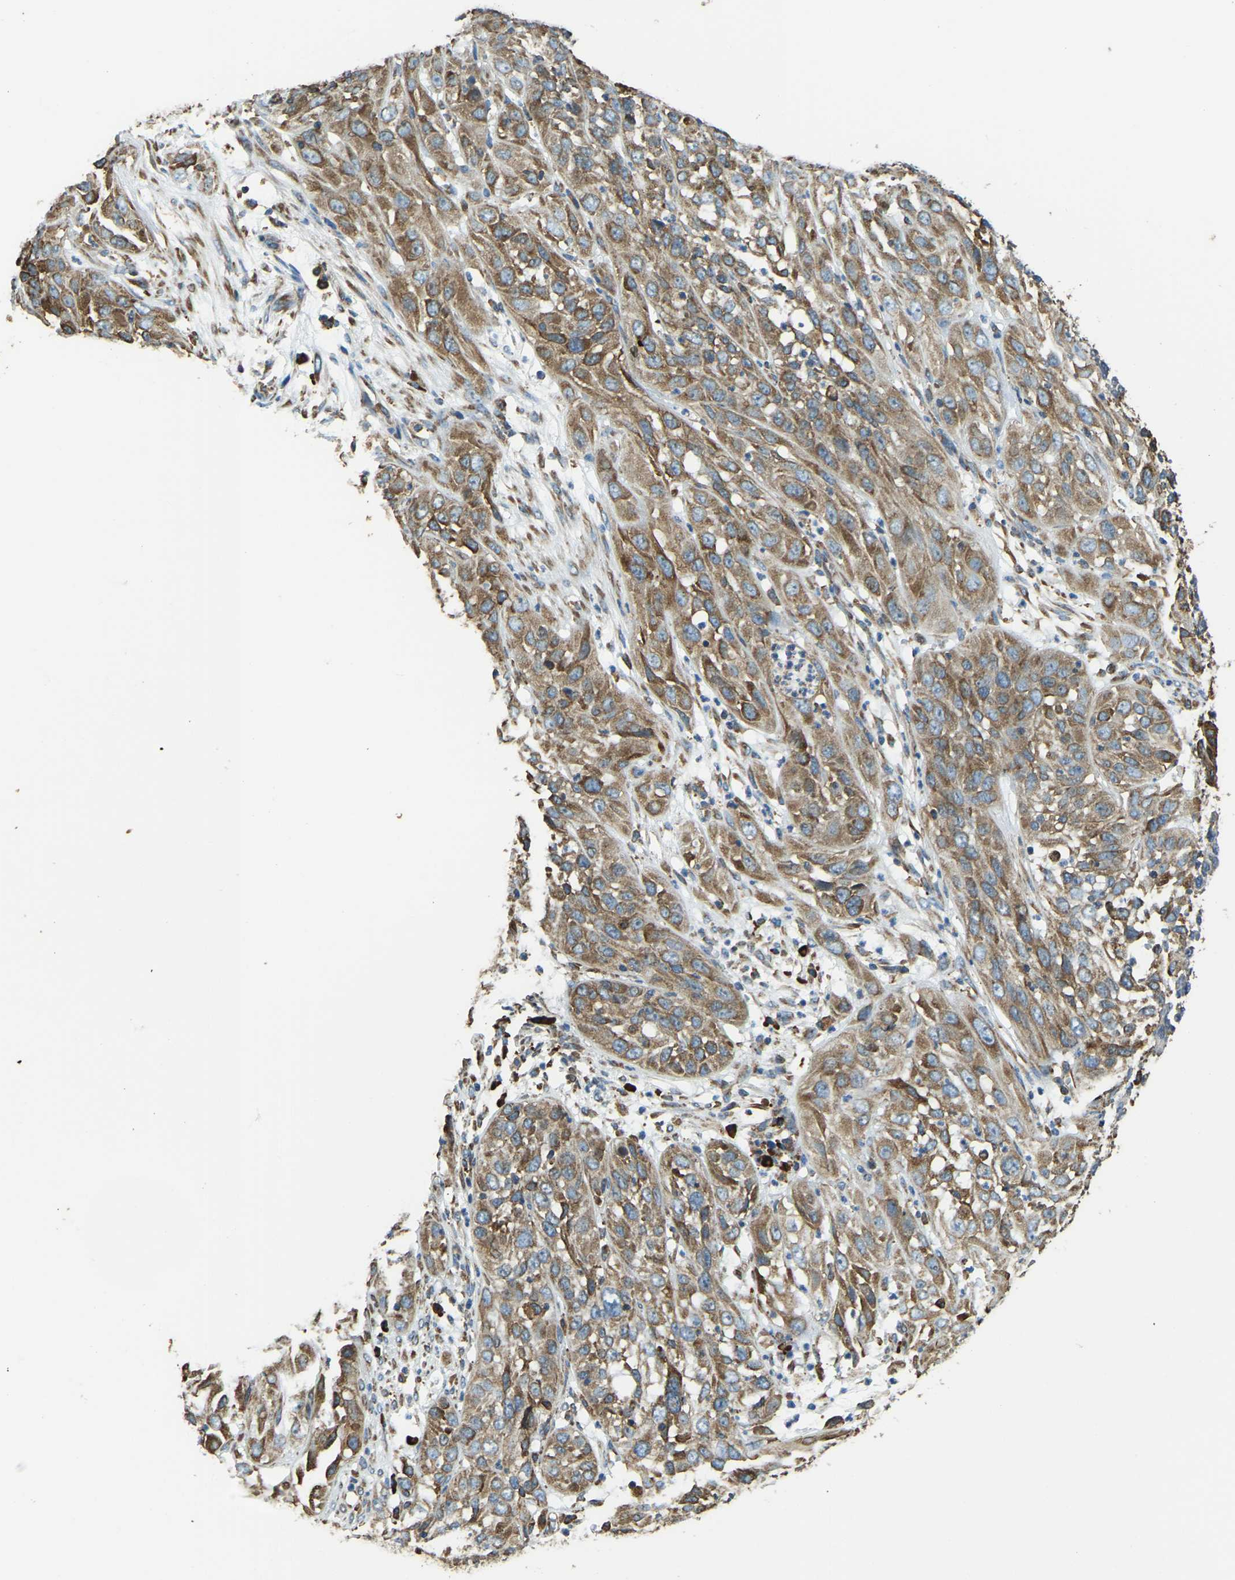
{"staining": {"intensity": "moderate", "quantity": ">75%", "location": "cytoplasmic/membranous"}, "tissue": "cervical cancer", "cell_type": "Tumor cells", "image_type": "cancer", "snomed": [{"axis": "morphology", "description": "Squamous cell carcinoma, NOS"}, {"axis": "topography", "description": "Cervix"}], "caption": "Squamous cell carcinoma (cervical) tissue shows moderate cytoplasmic/membranous expression in about >75% of tumor cells (brown staining indicates protein expression, while blue staining denotes nuclei).", "gene": "RNF115", "patient": {"sex": "female", "age": 32}}